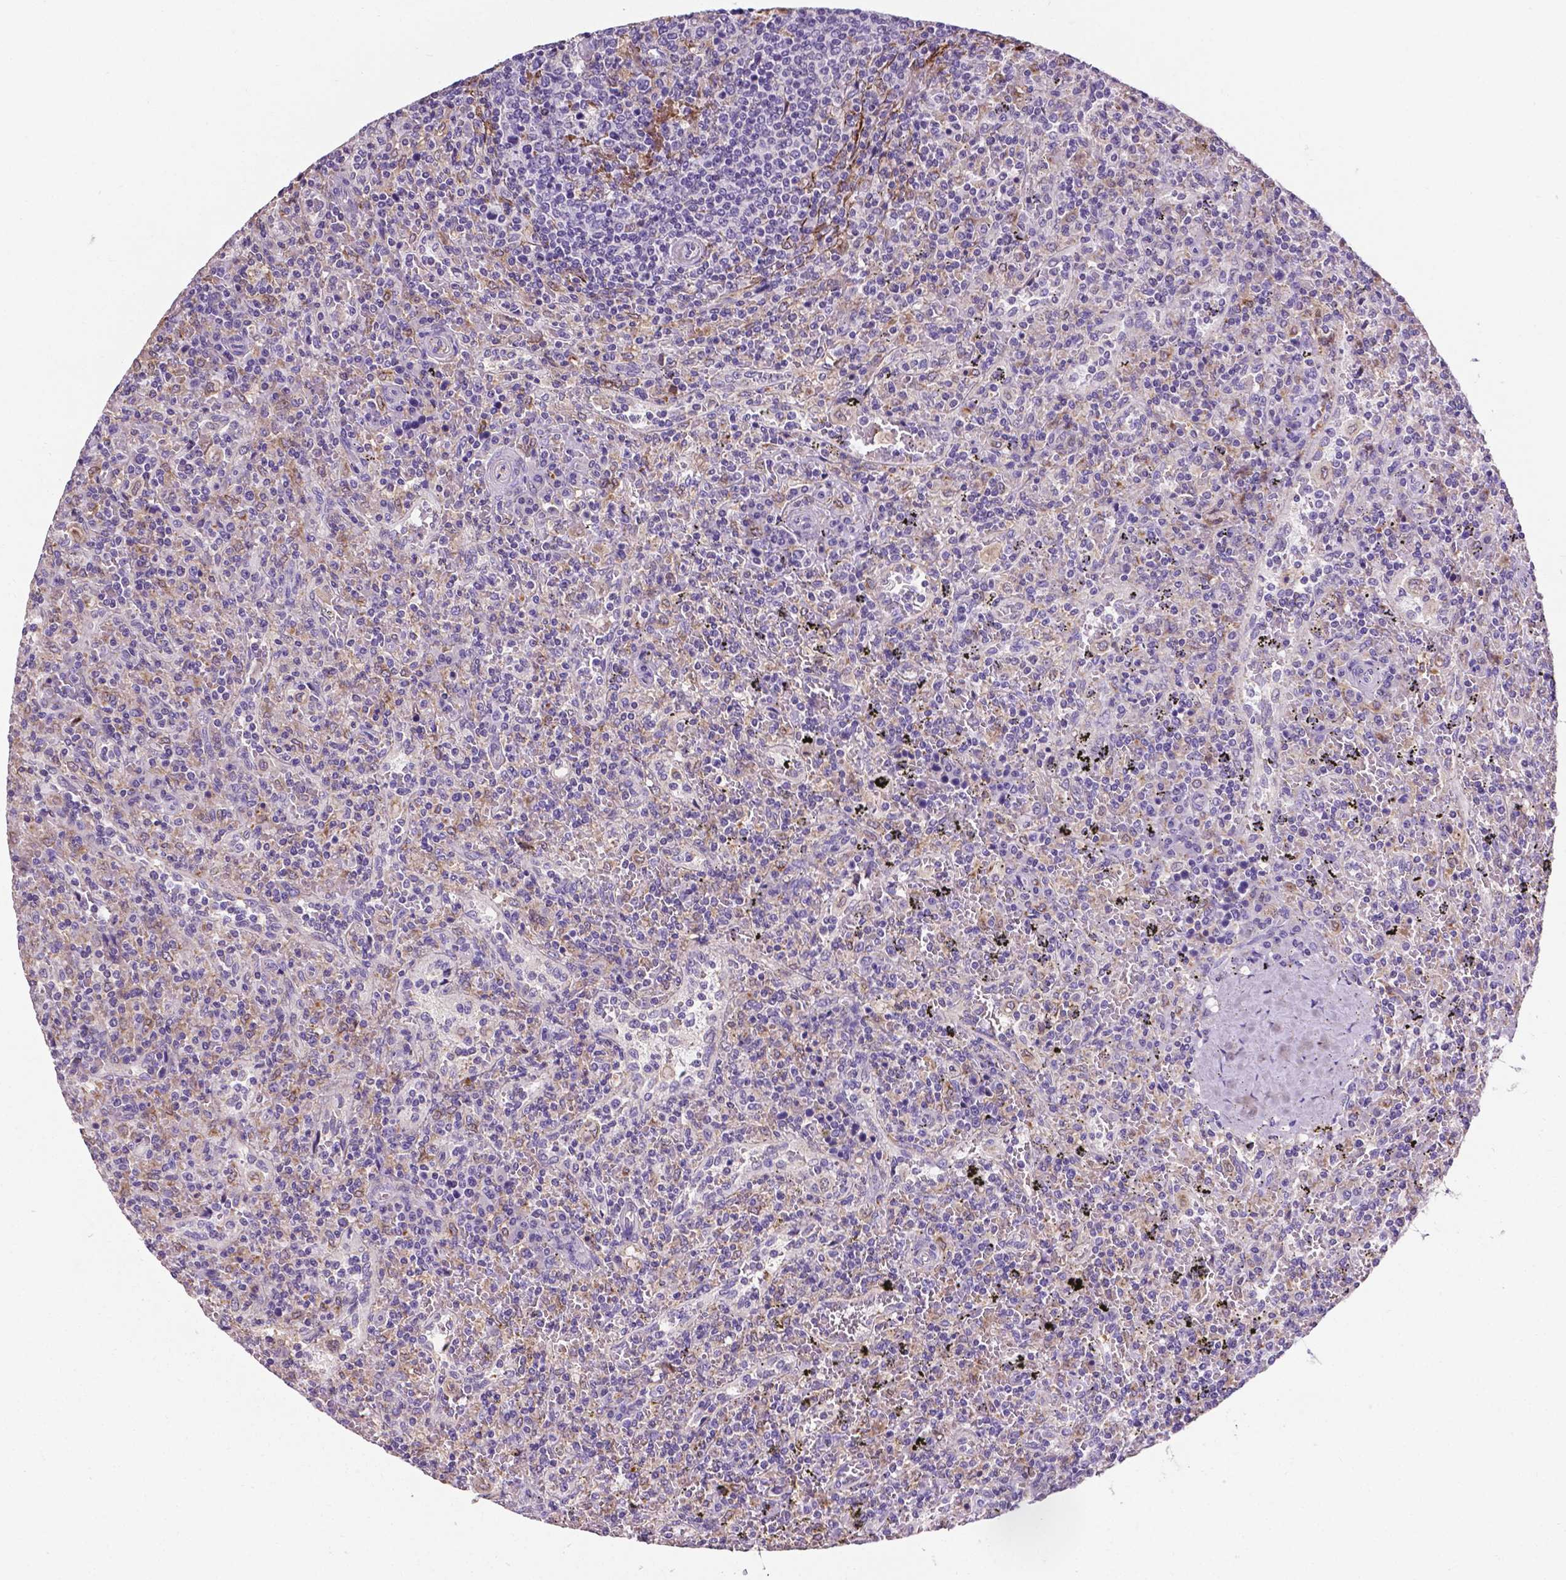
{"staining": {"intensity": "negative", "quantity": "none", "location": "none"}, "tissue": "lymphoma", "cell_type": "Tumor cells", "image_type": "cancer", "snomed": [{"axis": "morphology", "description": "Malignant lymphoma, non-Hodgkin's type, Low grade"}, {"axis": "topography", "description": "Spleen"}], "caption": "A photomicrograph of human lymphoma is negative for staining in tumor cells.", "gene": "APOE", "patient": {"sex": "male", "age": 62}}